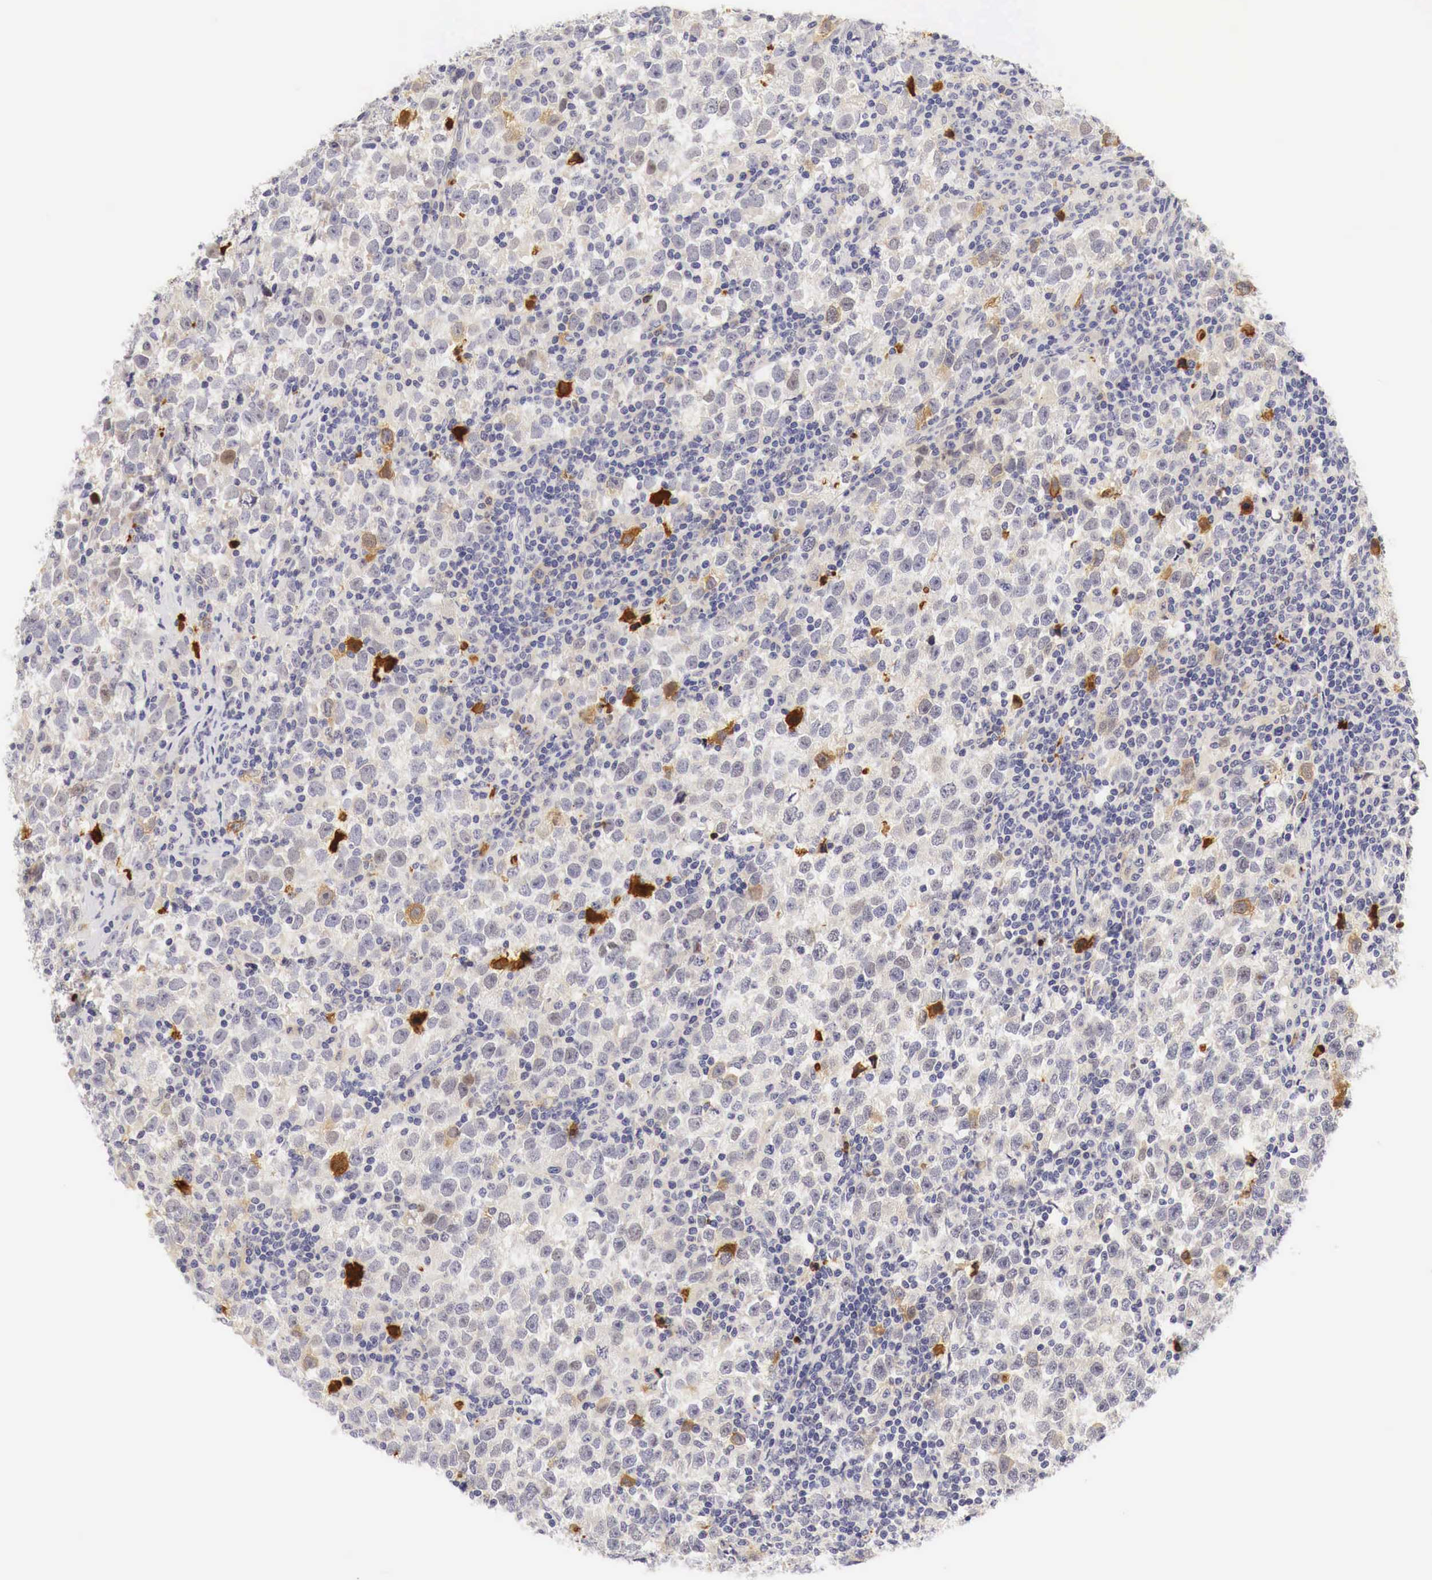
{"staining": {"intensity": "negative", "quantity": "none", "location": "none"}, "tissue": "testis cancer", "cell_type": "Tumor cells", "image_type": "cancer", "snomed": [{"axis": "morphology", "description": "Seminoma, NOS"}, {"axis": "topography", "description": "Testis"}], "caption": "Tumor cells show no significant expression in testis cancer.", "gene": "CASP3", "patient": {"sex": "male", "age": 43}}